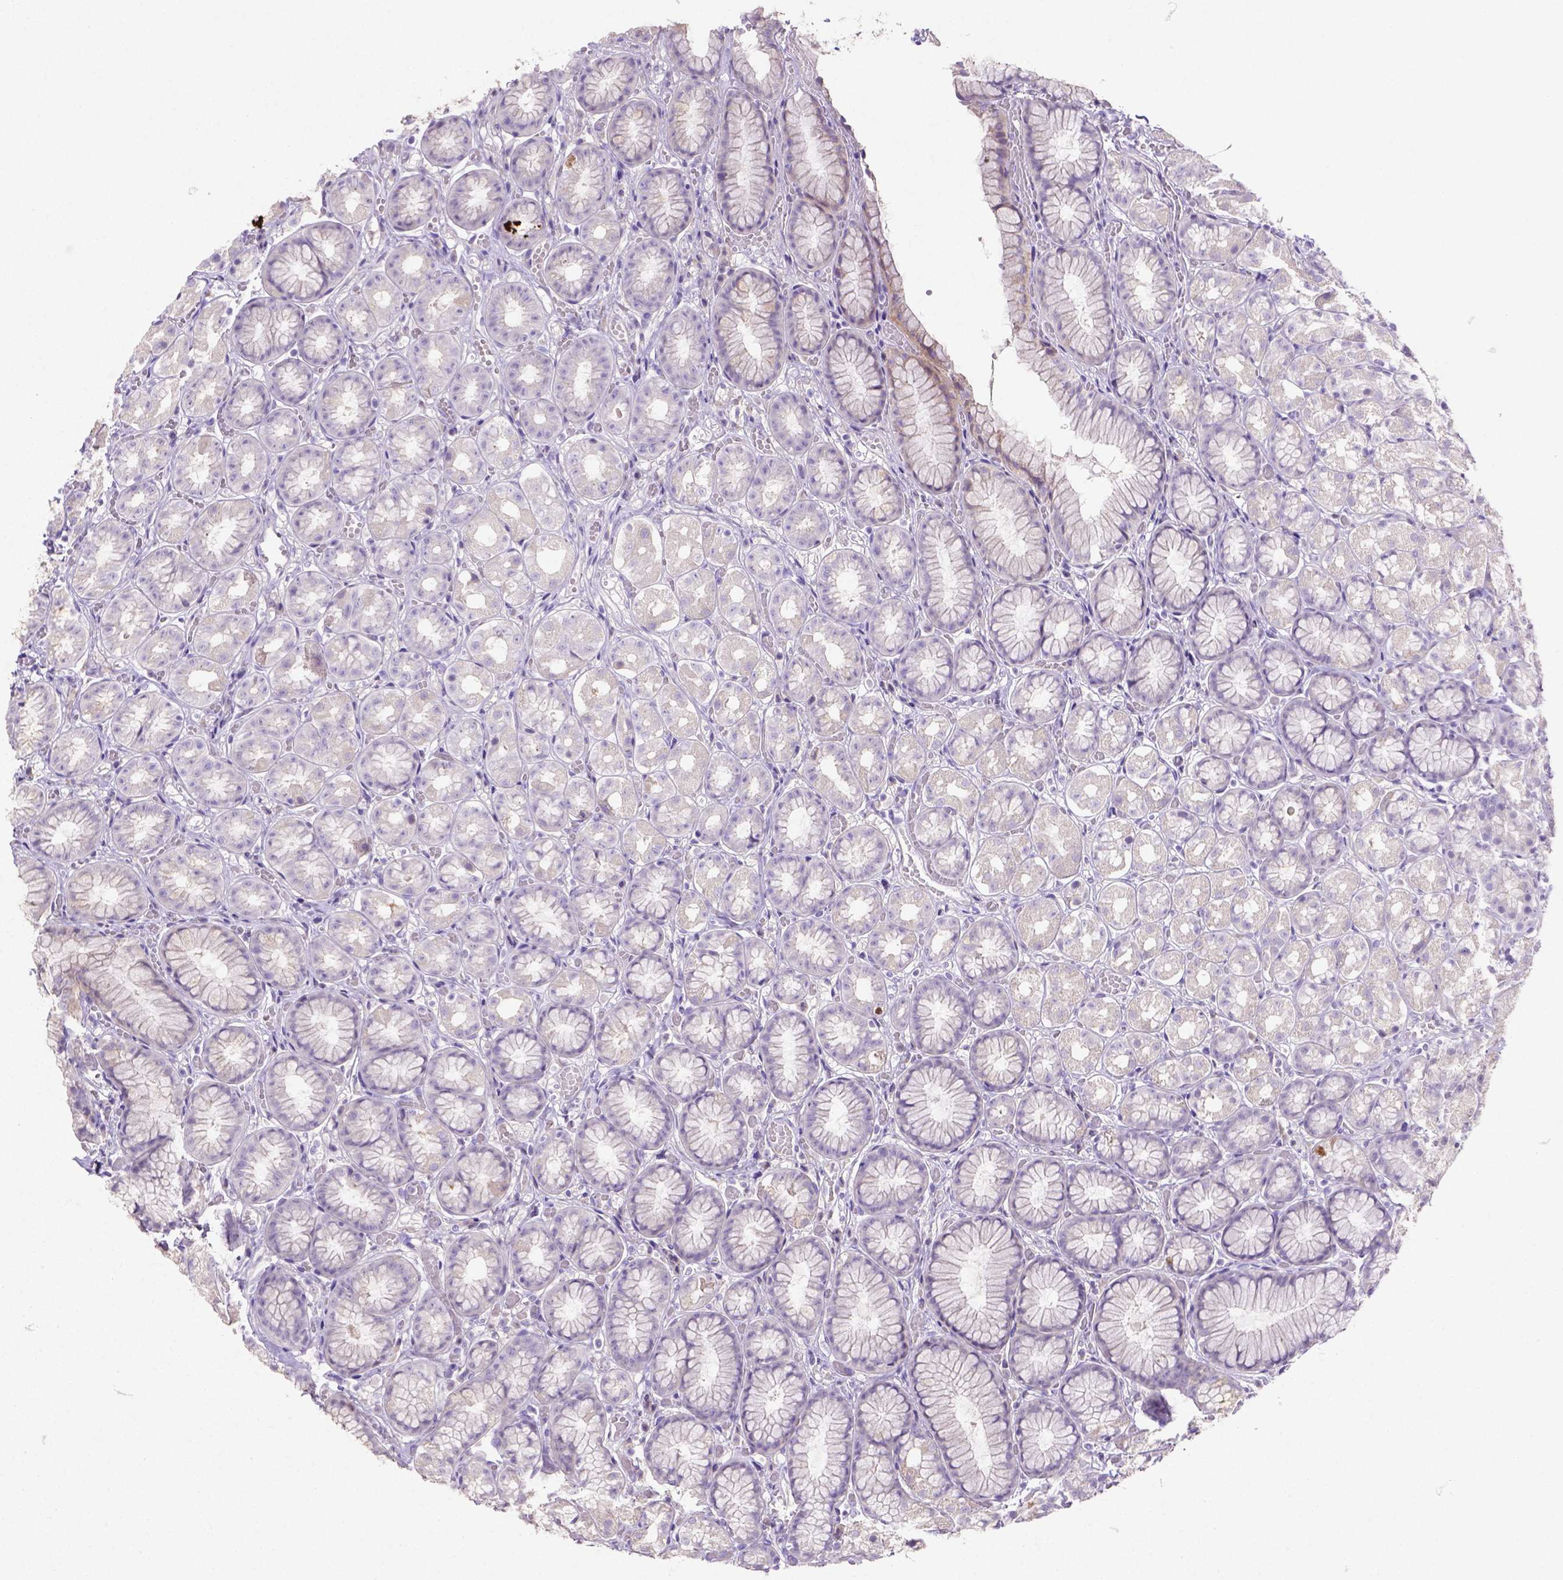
{"staining": {"intensity": "negative", "quantity": "none", "location": "none"}, "tissue": "stomach", "cell_type": "Glandular cells", "image_type": "normal", "snomed": [{"axis": "morphology", "description": "Normal tissue, NOS"}, {"axis": "topography", "description": "Stomach"}], "caption": "DAB (3,3'-diaminobenzidine) immunohistochemical staining of unremarkable stomach demonstrates no significant expression in glandular cells.", "gene": "NUDT2", "patient": {"sex": "male", "age": 70}}